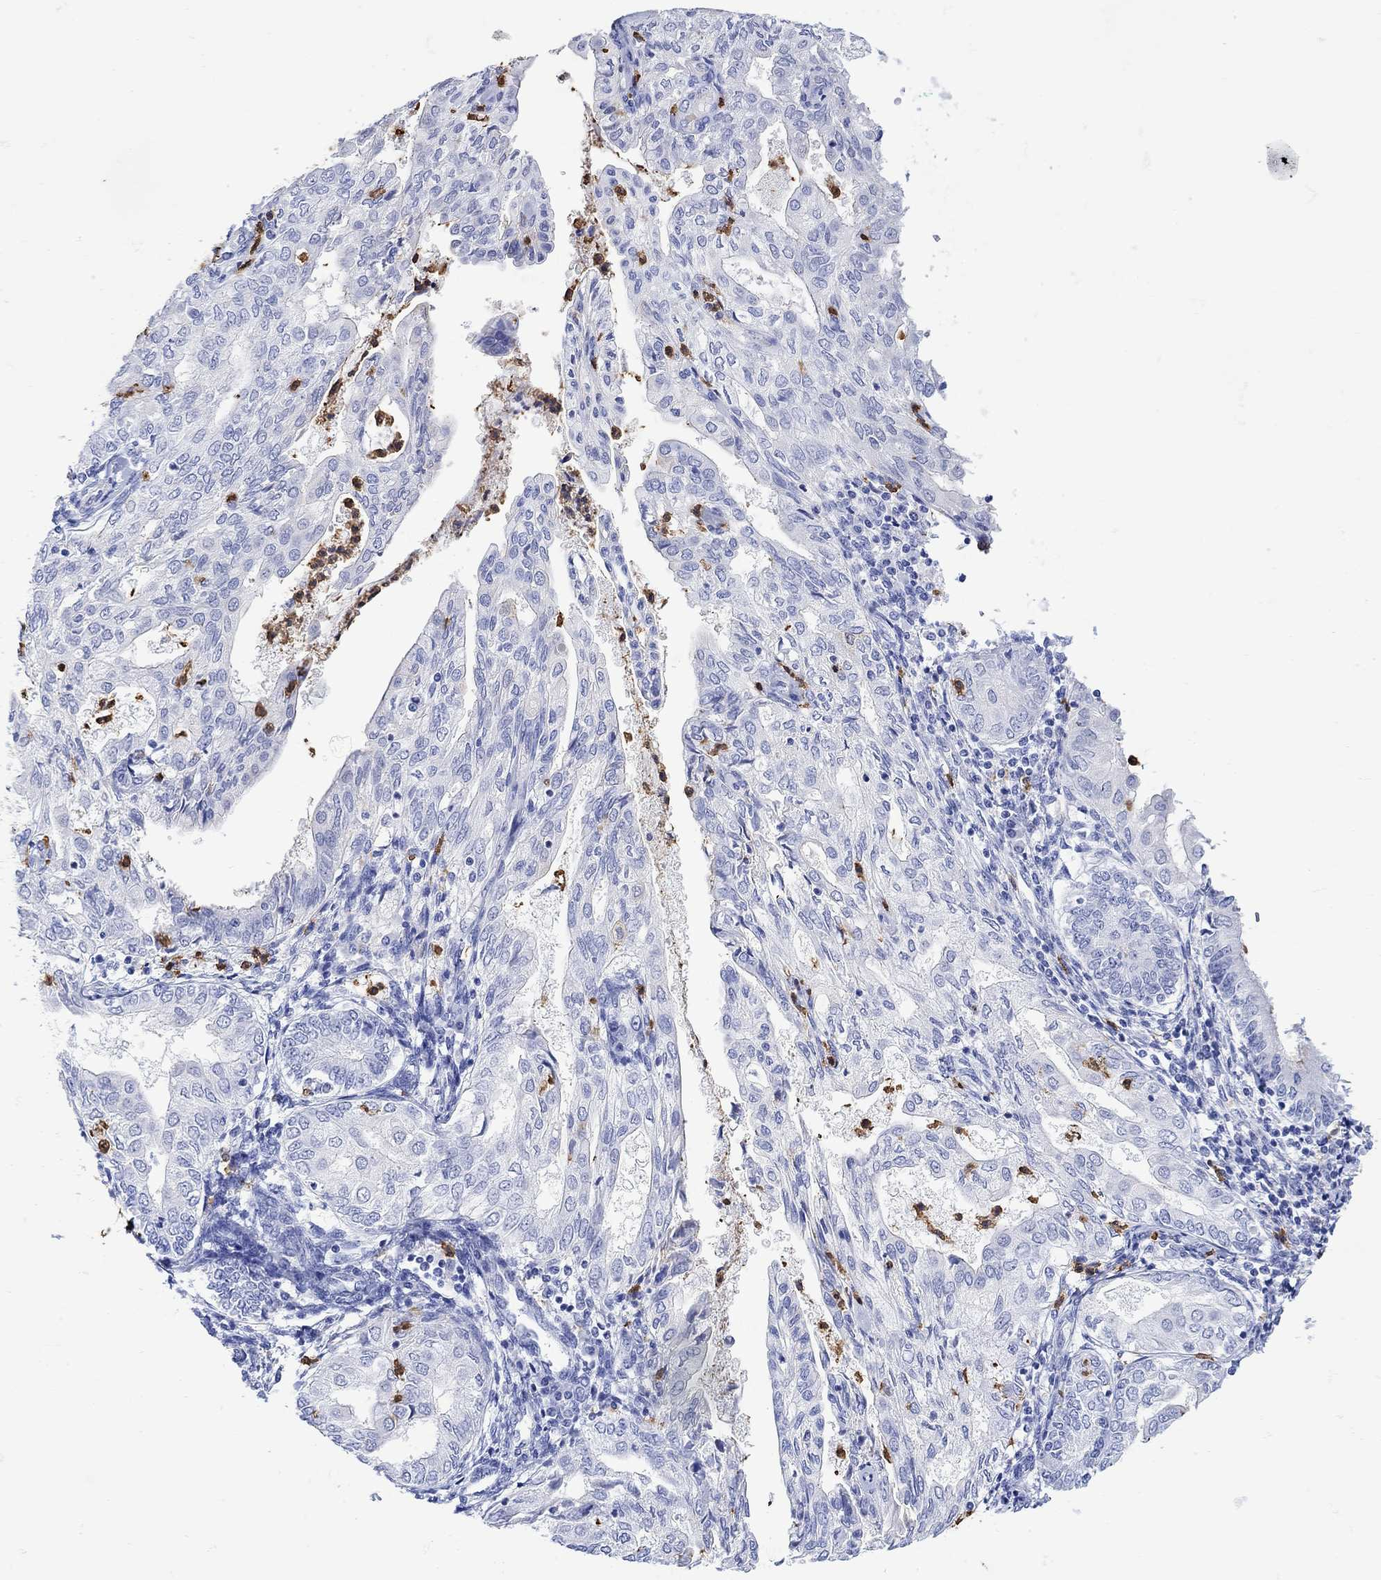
{"staining": {"intensity": "negative", "quantity": "none", "location": "none"}, "tissue": "endometrial cancer", "cell_type": "Tumor cells", "image_type": "cancer", "snomed": [{"axis": "morphology", "description": "Adenocarcinoma, NOS"}, {"axis": "topography", "description": "Endometrium"}], "caption": "Immunohistochemical staining of endometrial adenocarcinoma exhibits no significant positivity in tumor cells.", "gene": "LINGO3", "patient": {"sex": "female", "age": 68}}